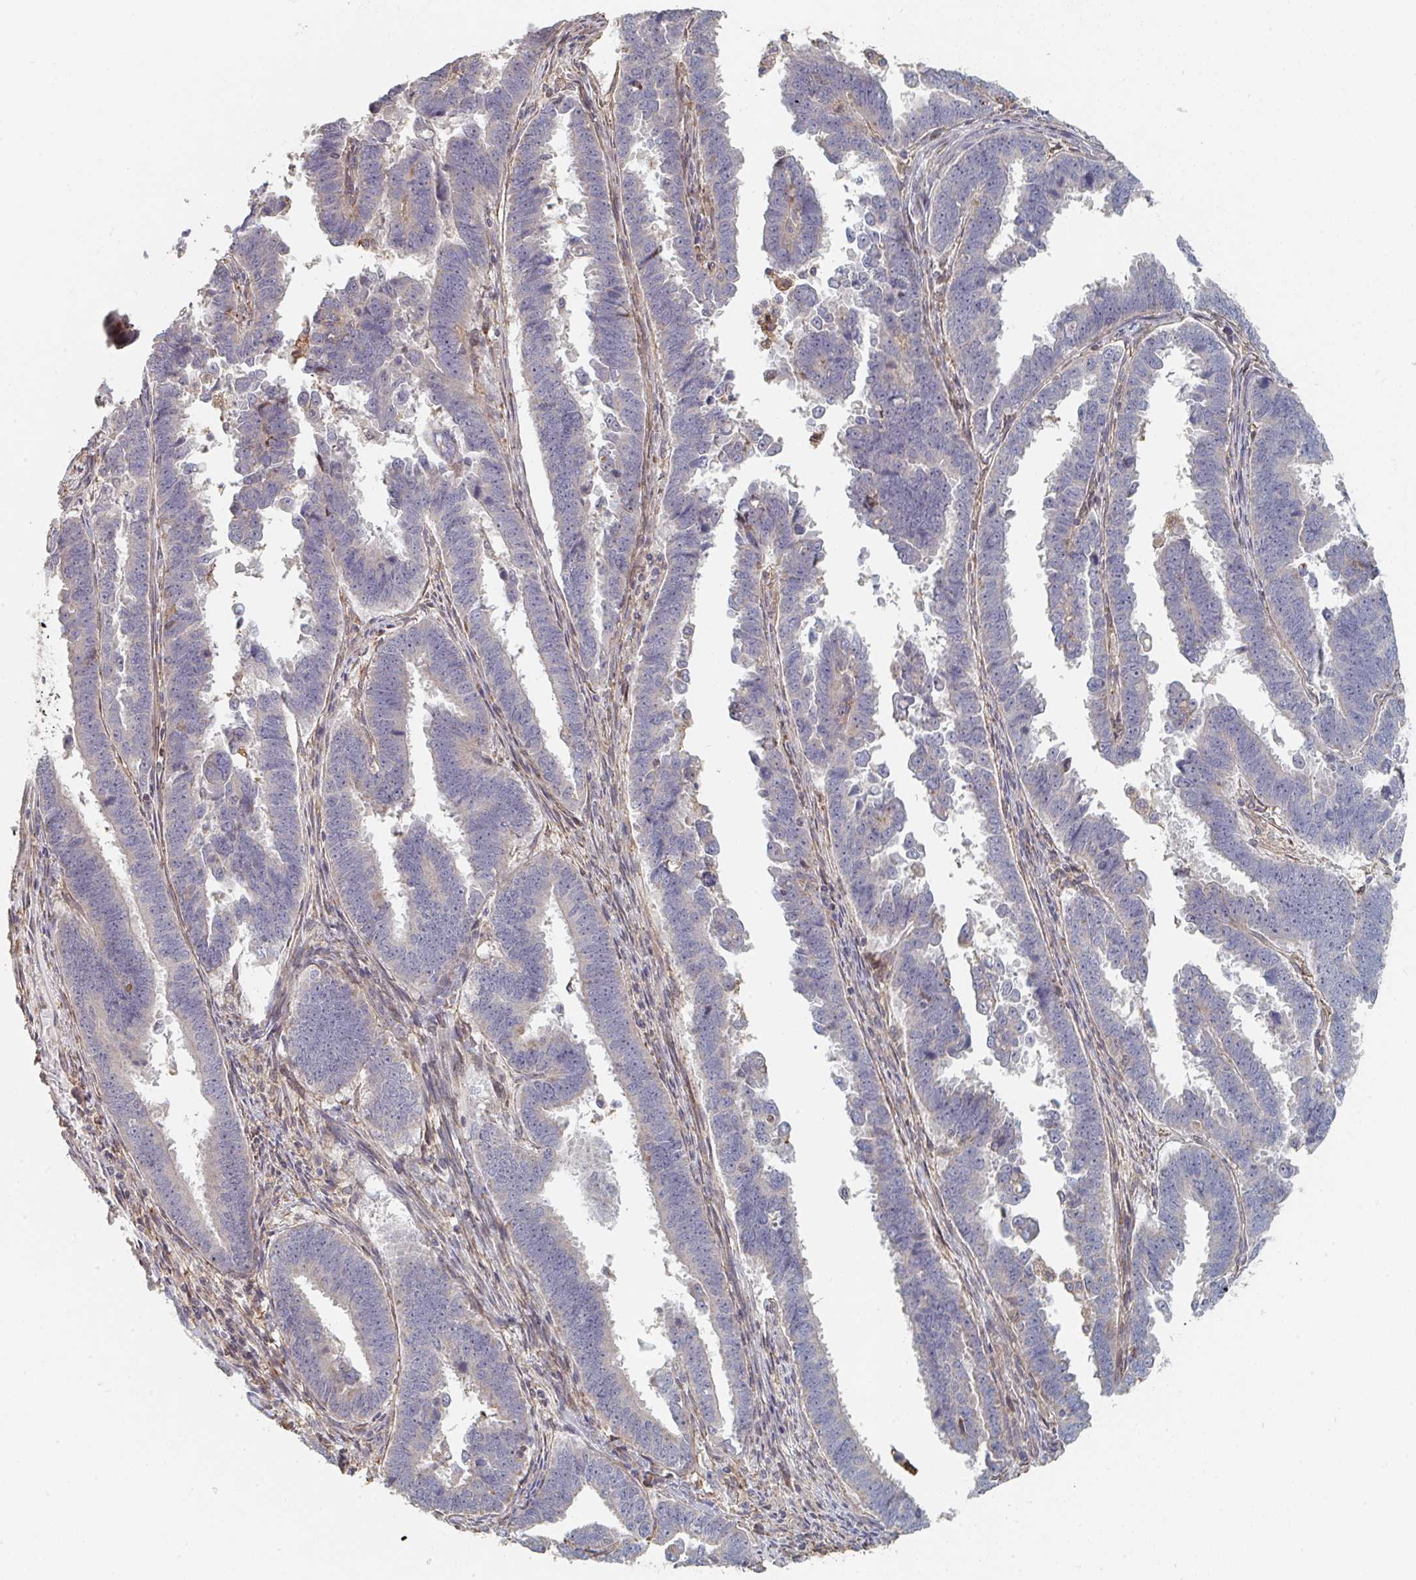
{"staining": {"intensity": "negative", "quantity": "none", "location": "none"}, "tissue": "endometrial cancer", "cell_type": "Tumor cells", "image_type": "cancer", "snomed": [{"axis": "morphology", "description": "Adenocarcinoma, NOS"}, {"axis": "topography", "description": "Endometrium"}], "caption": "Immunohistochemistry (IHC) of adenocarcinoma (endometrial) shows no positivity in tumor cells.", "gene": "PTEN", "patient": {"sex": "female", "age": 75}}